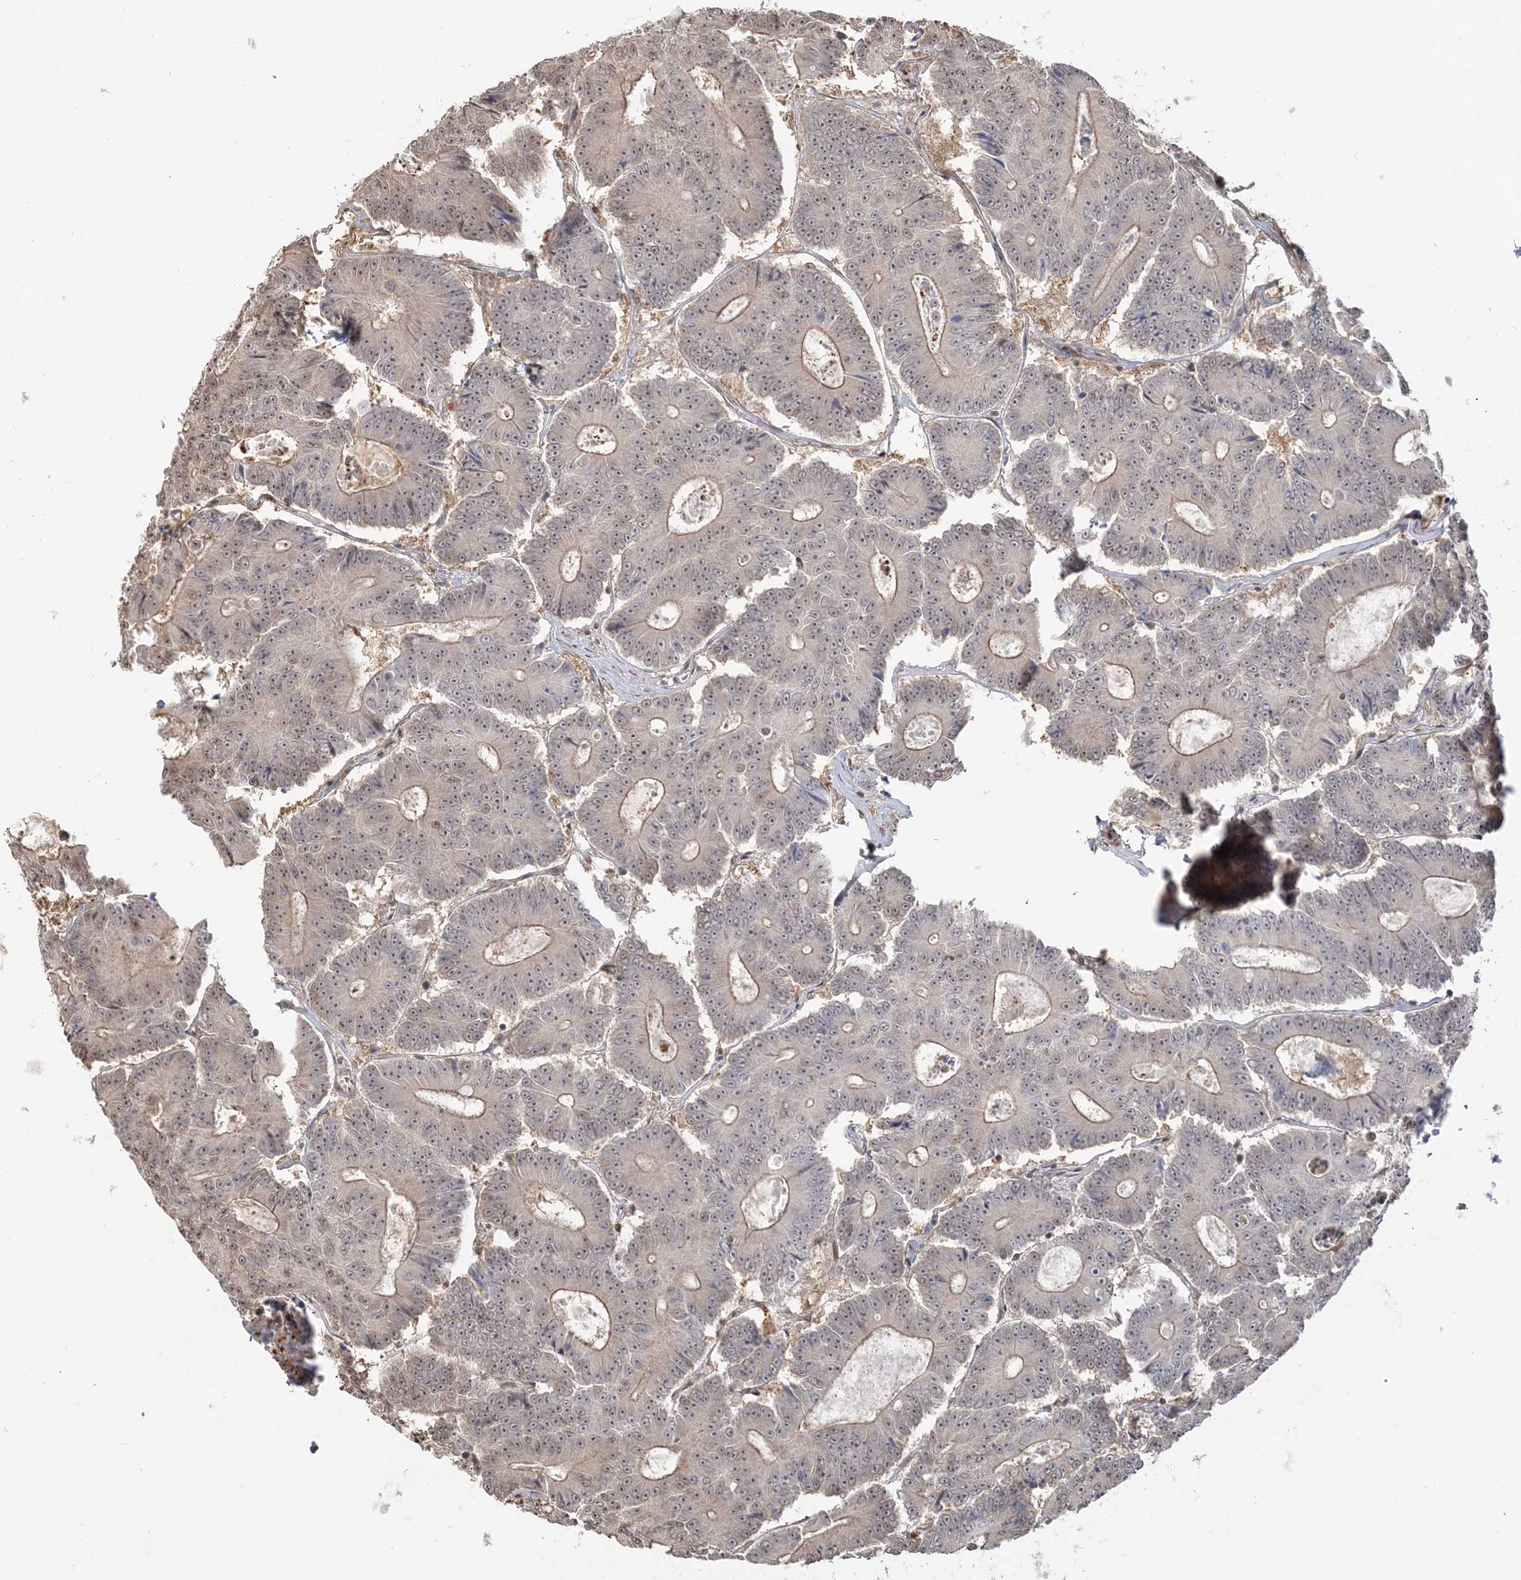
{"staining": {"intensity": "weak", "quantity": "25%-75%", "location": "cytoplasmic/membranous"}, "tissue": "colorectal cancer", "cell_type": "Tumor cells", "image_type": "cancer", "snomed": [{"axis": "morphology", "description": "Adenocarcinoma, NOS"}, {"axis": "topography", "description": "Colon"}], "caption": "The photomicrograph exhibits staining of colorectal cancer (adenocarcinoma), revealing weak cytoplasmic/membranous protein staining (brown color) within tumor cells. The staining was performed using DAB (3,3'-diaminobenzidine) to visualize the protein expression in brown, while the nuclei were stained in blue with hematoxylin (Magnification: 20x).", "gene": "SUMO2", "patient": {"sex": "male", "age": 83}}